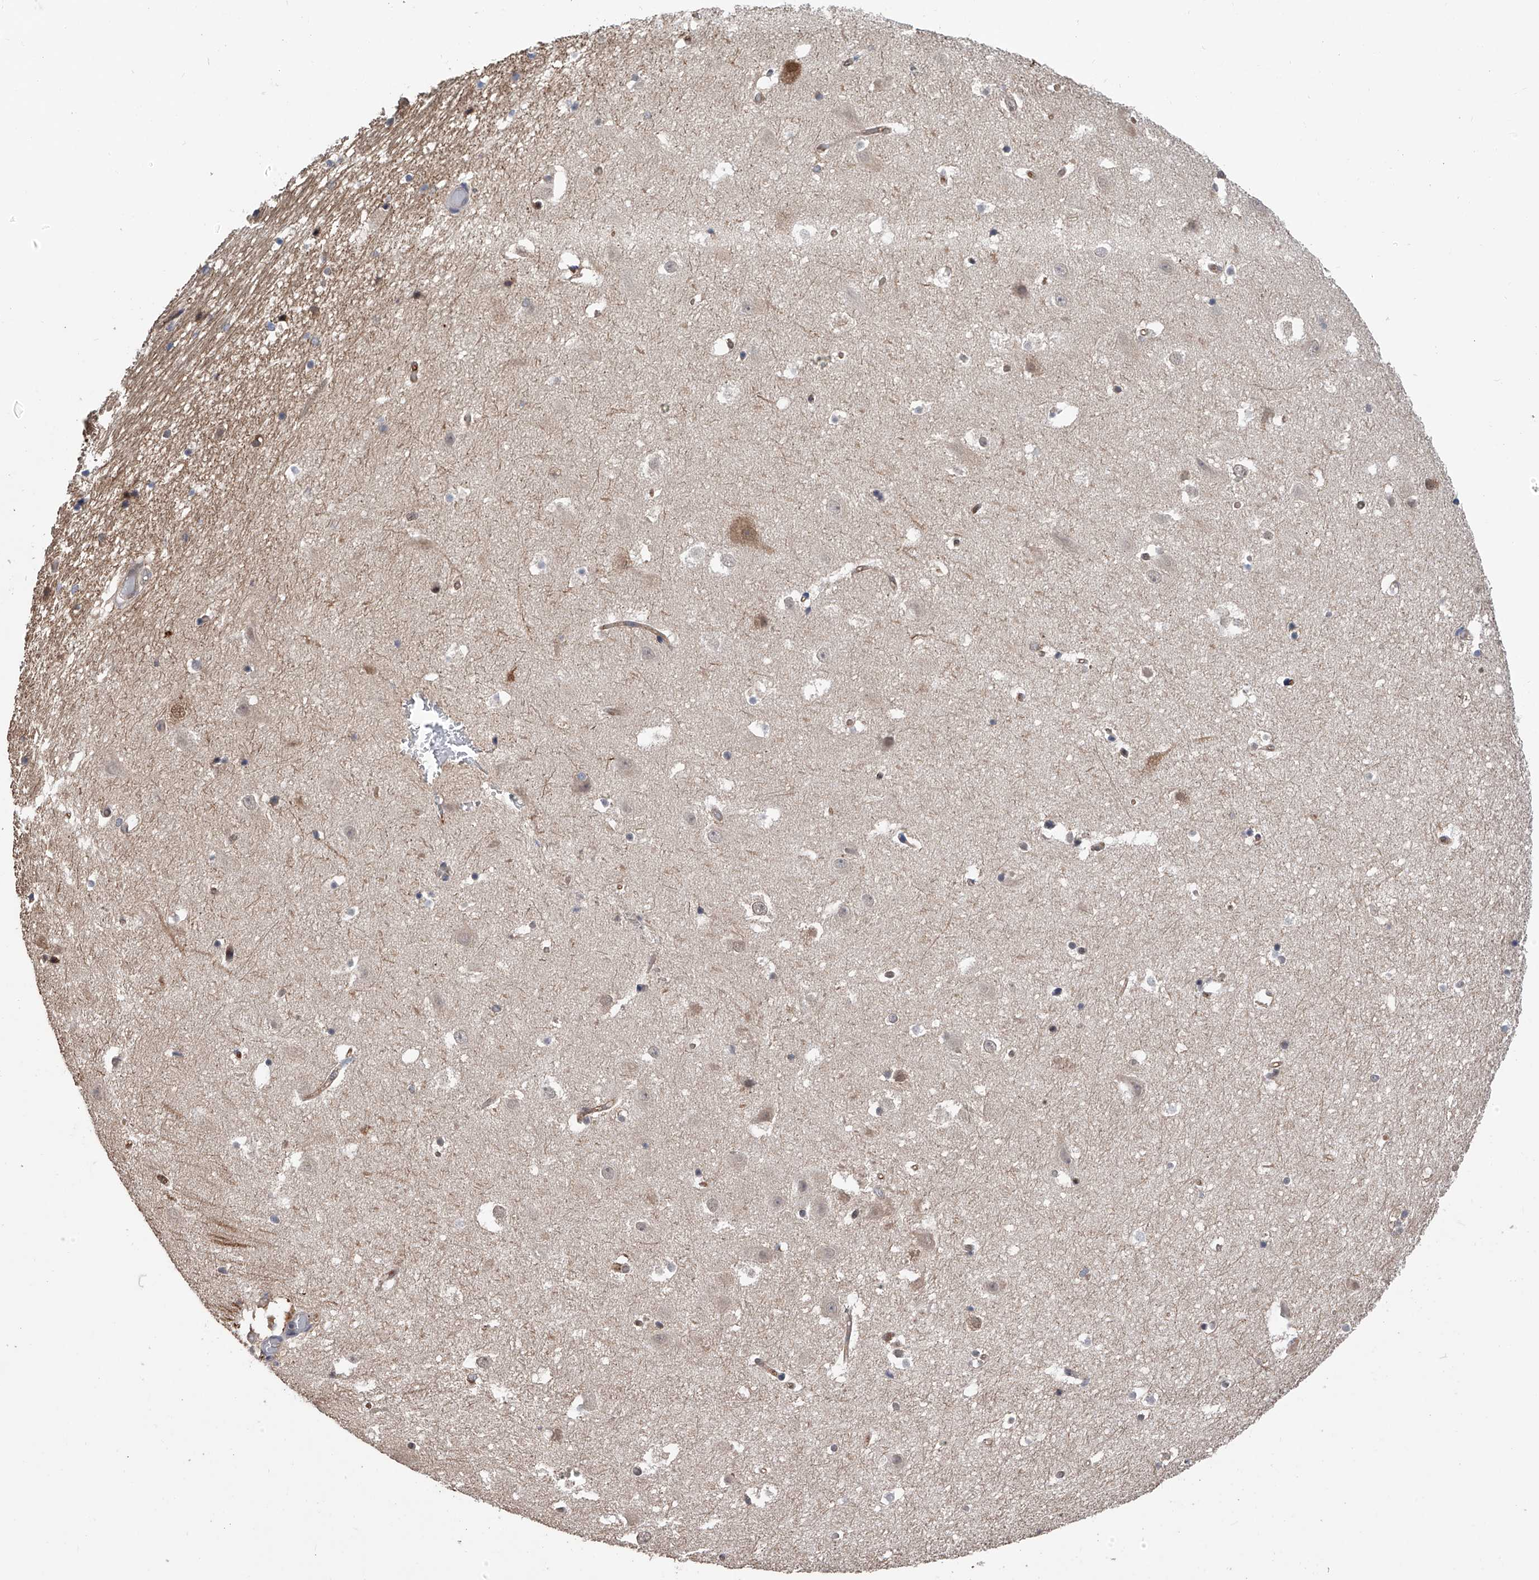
{"staining": {"intensity": "weak", "quantity": "<25%", "location": "cytoplasmic/membranous"}, "tissue": "hippocampus", "cell_type": "Glial cells", "image_type": "normal", "snomed": [{"axis": "morphology", "description": "Normal tissue, NOS"}, {"axis": "topography", "description": "Hippocampus"}], "caption": "This is a photomicrograph of immunohistochemistry (IHC) staining of benign hippocampus, which shows no positivity in glial cells. (Immunohistochemistry, brightfield microscopy, high magnification).", "gene": "NUDT17", "patient": {"sex": "female", "age": 52}}